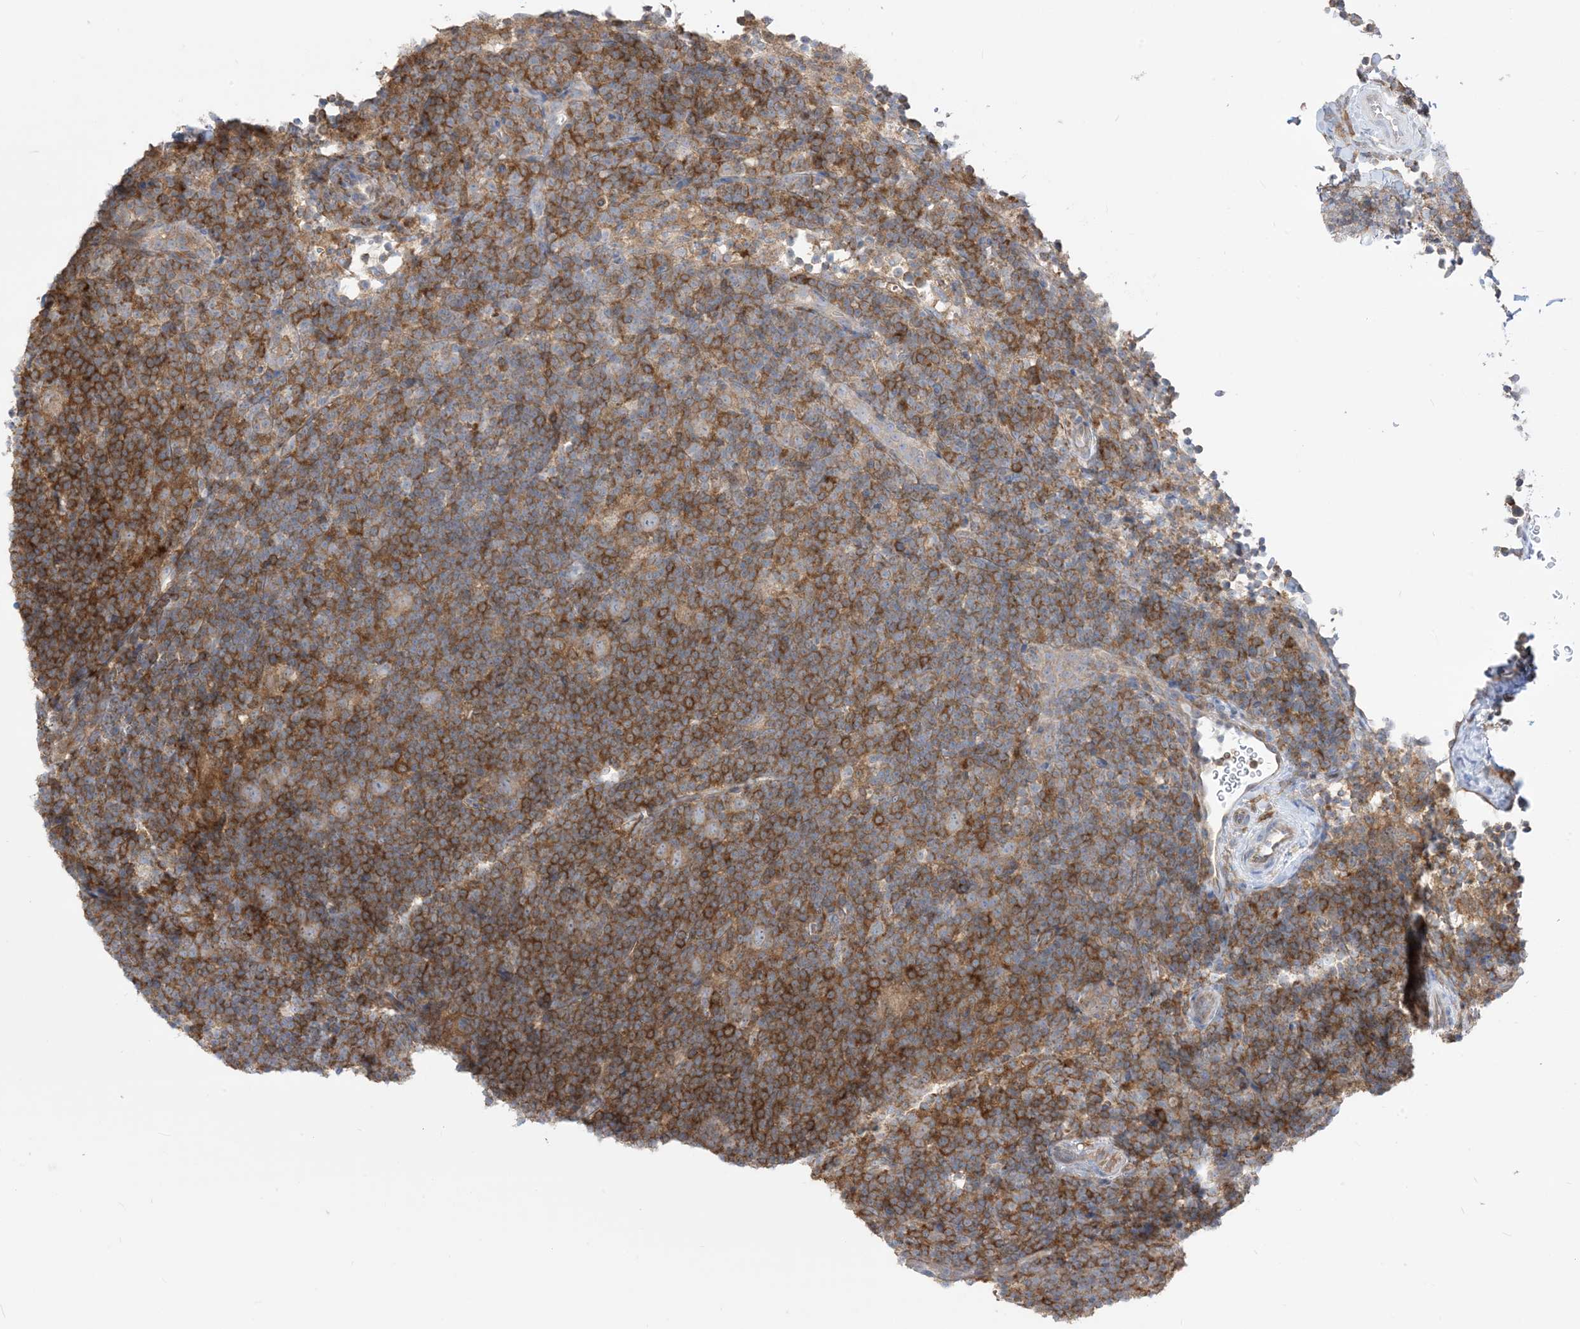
{"staining": {"intensity": "negative", "quantity": "none", "location": "none"}, "tissue": "lymphoma", "cell_type": "Tumor cells", "image_type": "cancer", "snomed": [{"axis": "morphology", "description": "Hodgkin's disease, NOS"}, {"axis": "topography", "description": "Lymph node"}], "caption": "Protein analysis of Hodgkin's disease demonstrates no significant positivity in tumor cells.", "gene": "CASP4", "patient": {"sex": "female", "age": 57}}